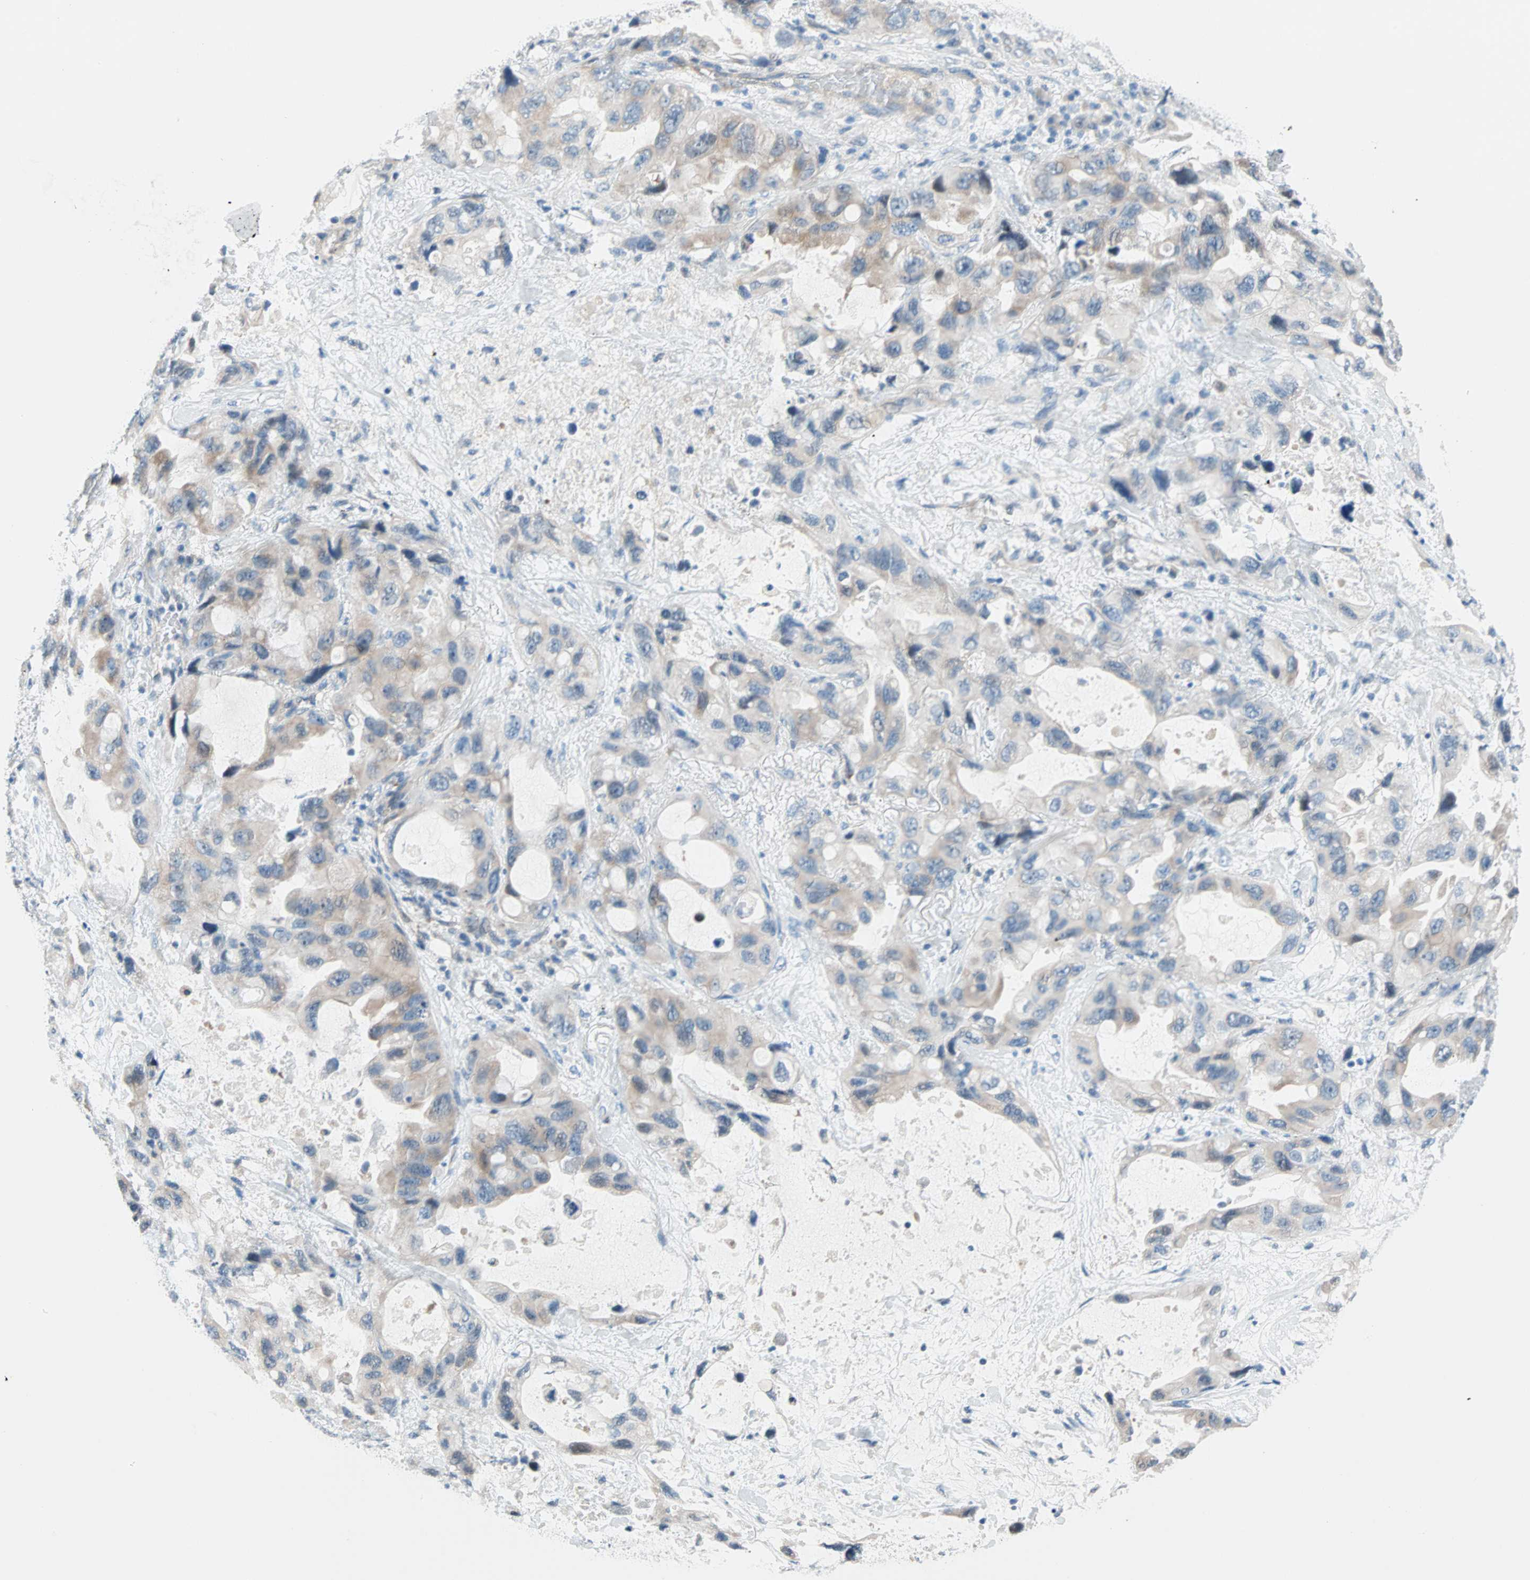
{"staining": {"intensity": "weak", "quantity": "<25%", "location": "cytoplasmic/membranous"}, "tissue": "lung cancer", "cell_type": "Tumor cells", "image_type": "cancer", "snomed": [{"axis": "morphology", "description": "Squamous cell carcinoma, NOS"}, {"axis": "topography", "description": "Lung"}], "caption": "This is a image of immunohistochemistry staining of squamous cell carcinoma (lung), which shows no staining in tumor cells.", "gene": "TMEM163", "patient": {"sex": "female", "age": 73}}